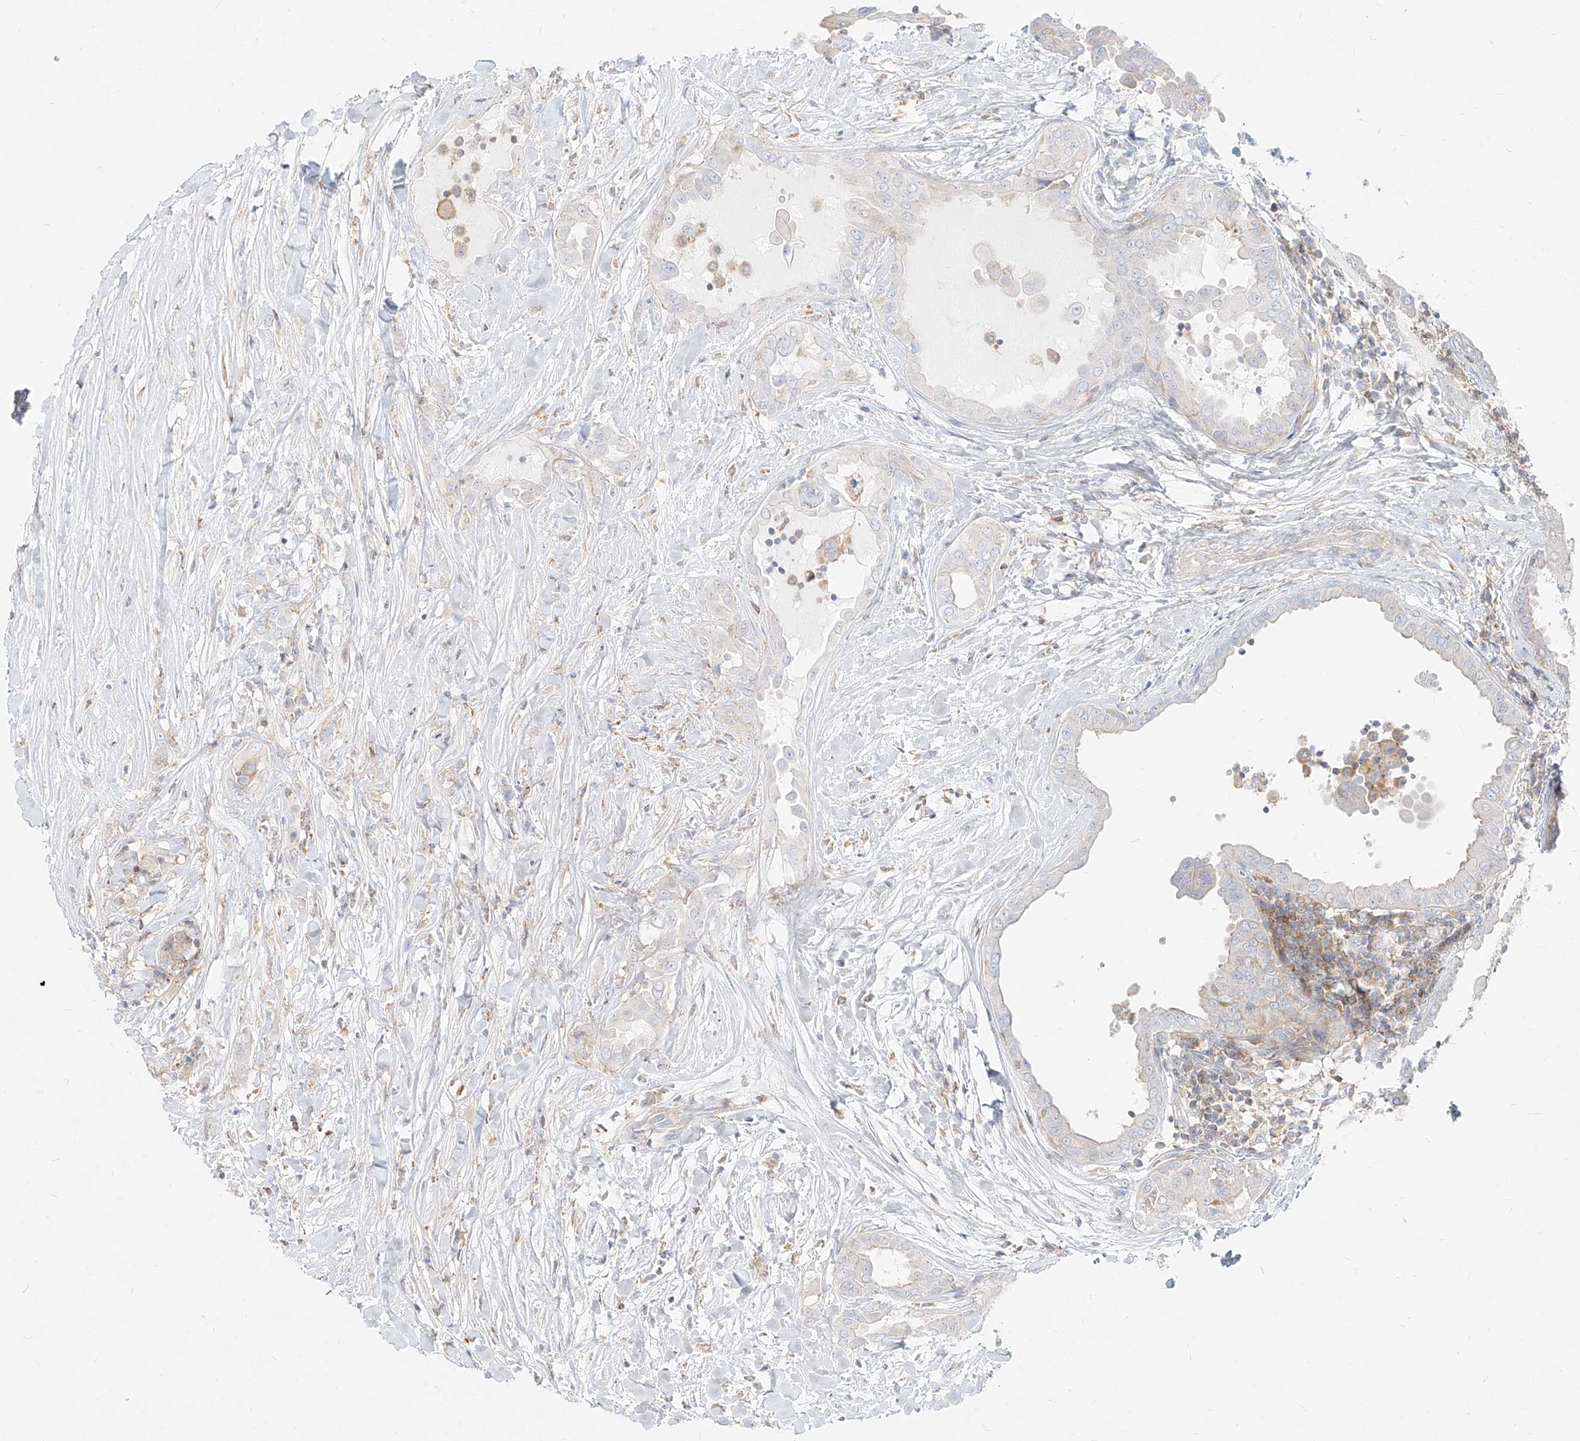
{"staining": {"intensity": "negative", "quantity": "none", "location": "none"}, "tissue": "thyroid cancer", "cell_type": "Tumor cells", "image_type": "cancer", "snomed": [{"axis": "morphology", "description": "Papillary adenocarcinoma, NOS"}, {"axis": "topography", "description": "Thyroid gland"}], "caption": "Immunohistochemical staining of human thyroid cancer displays no significant expression in tumor cells.", "gene": "SLC2A12", "patient": {"sex": "male", "age": 33}}